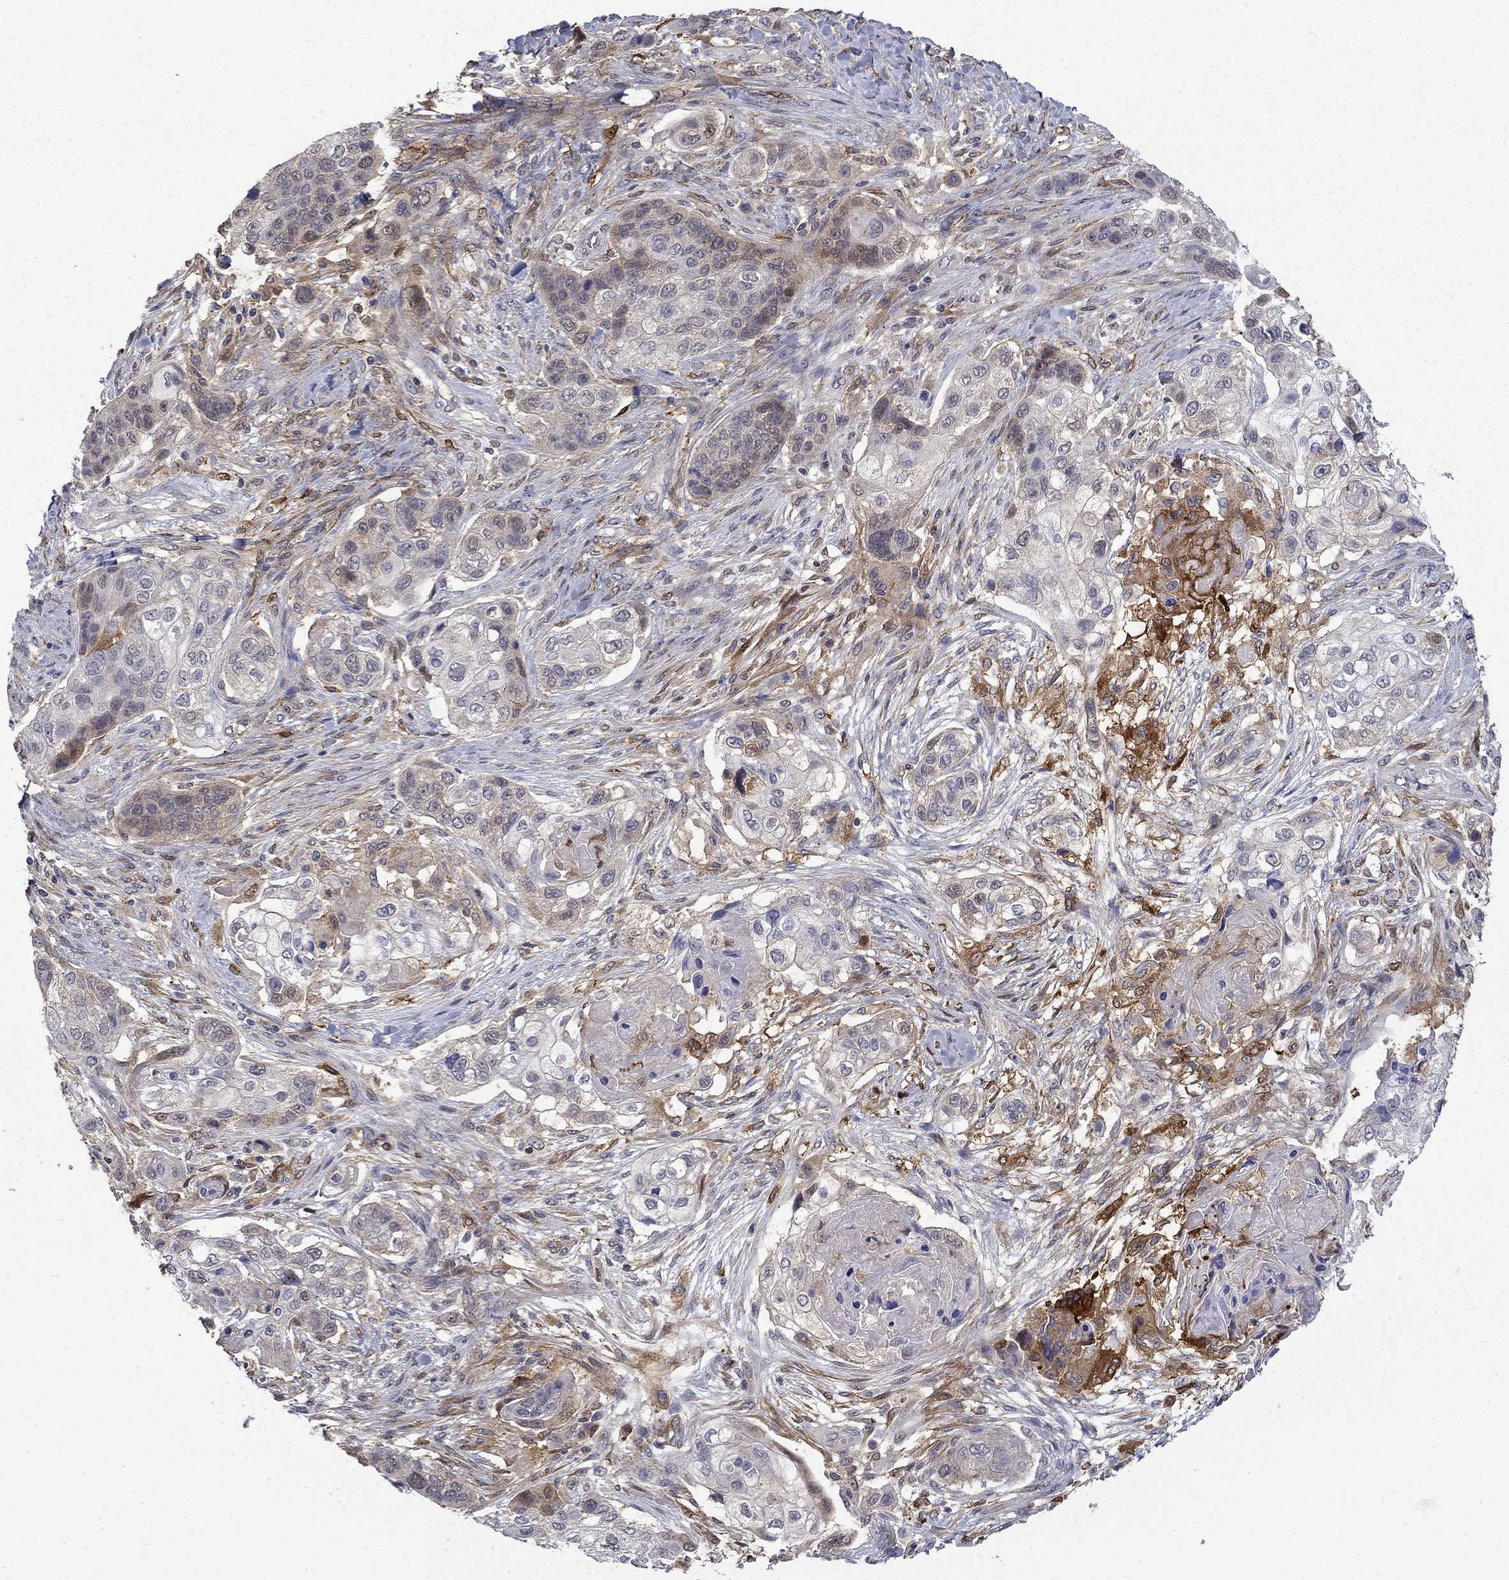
{"staining": {"intensity": "moderate", "quantity": "<25%", "location": "cytoplasmic/membranous"}, "tissue": "lung cancer", "cell_type": "Tumor cells", "image_type": "cancer", "snomed": [{"axis": "morphology", "description": "Squamous cell carcinoma, NOS"}, {"axis": "topography", "description": "Lung"}], "caption": "Tumor cells show moderate cytoplasmic/membranous positivity in about <25% of cells in squamous cell carcinoma (lung).", "gene": "PCBP3", "patient": {"sex": "male", "age": 69}}